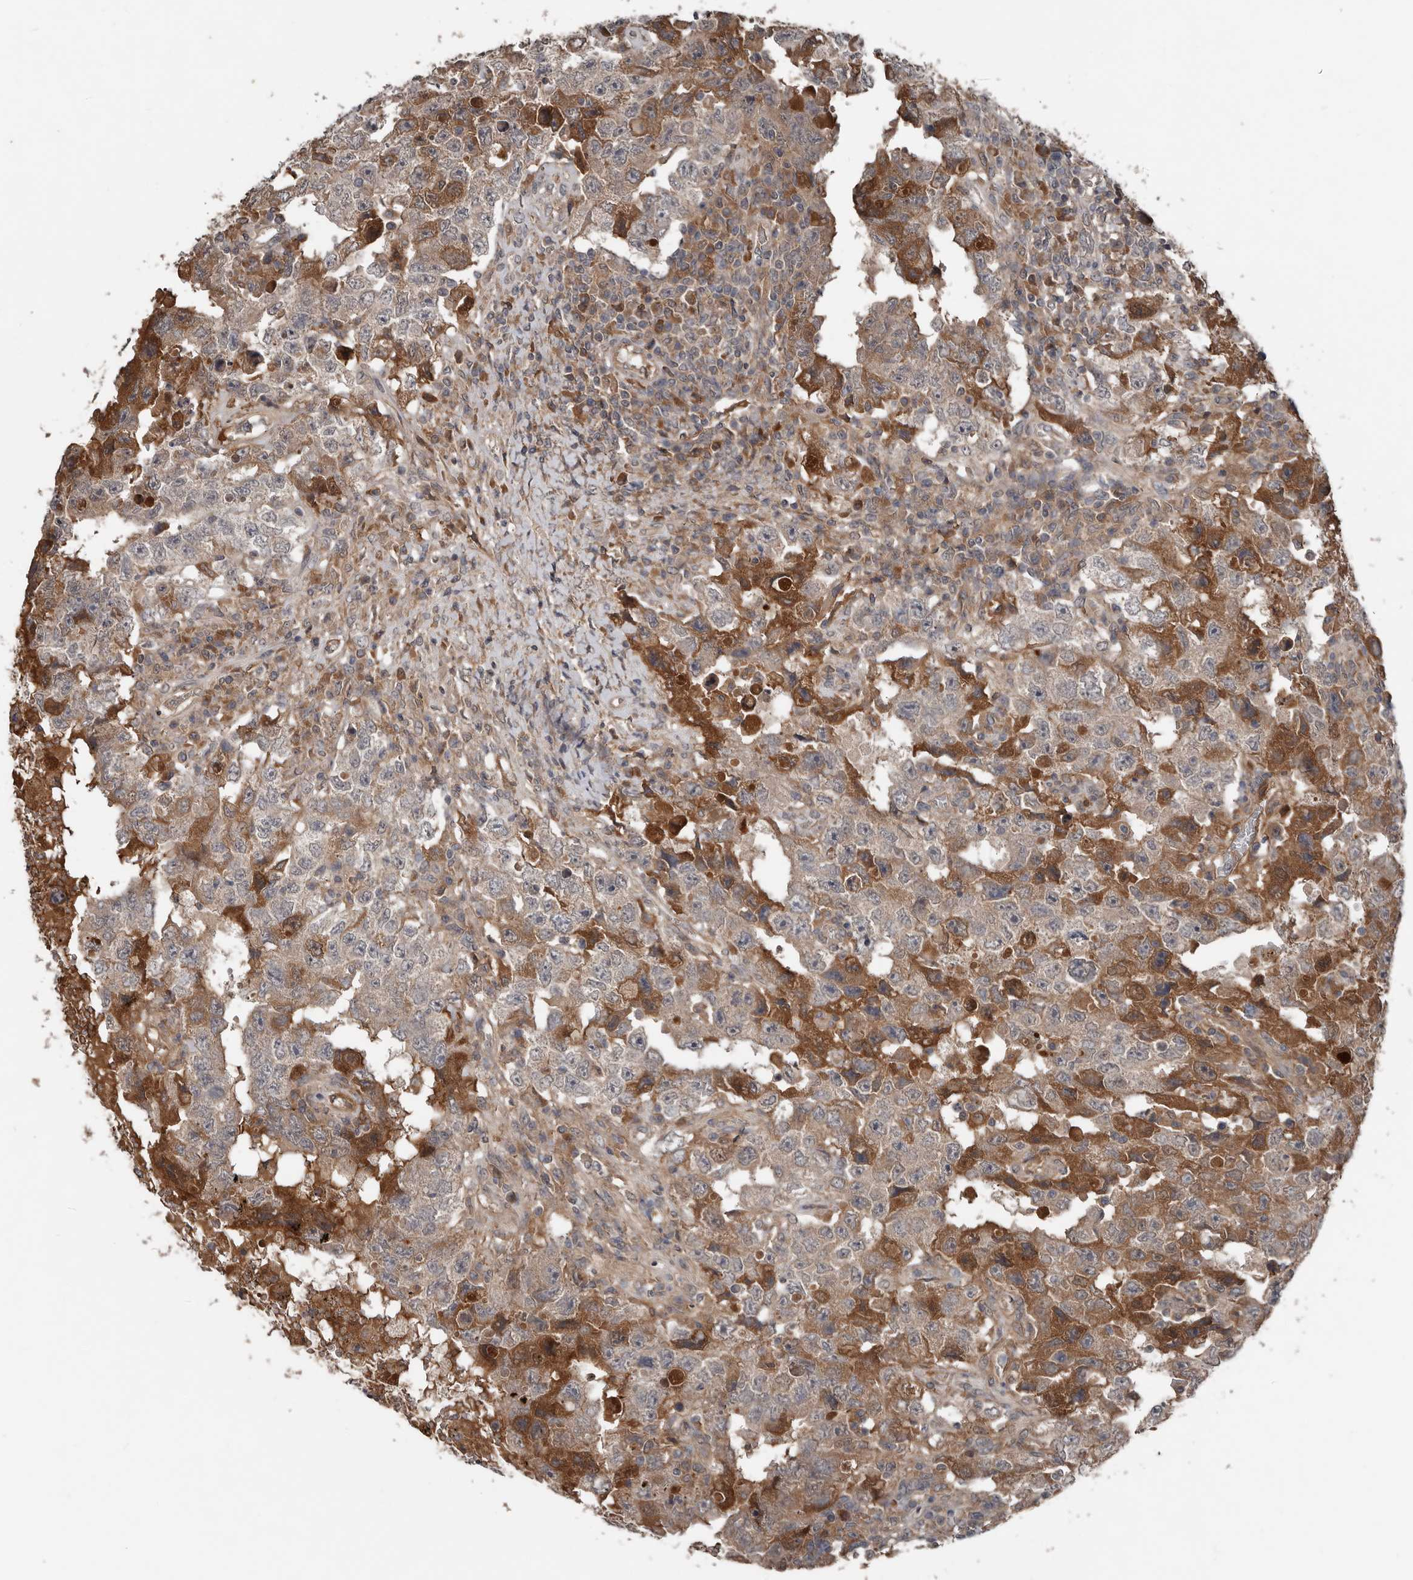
{"staining": {"intensity": "moderate", "quantity": ">75%", "location": "cytoplasmic/membranous"}, "tissue": "testis cancer", "cell_type": "Tumor cells", "image_type": "cancer", "snomed": [{"axis": "morphology", "description": "Carcinoma, Embryonal, NOS"}, {"axis": "topography", "description": "Testis"}], "caption": "Tumor cells show medium levels of moderate cytoplasmic/membranous staining in approximately >75% of cells in human testis cancer (embryonal carcinoma).", "gene": "DNAJB4", "patient": {"sex": "male", "age": 26}}